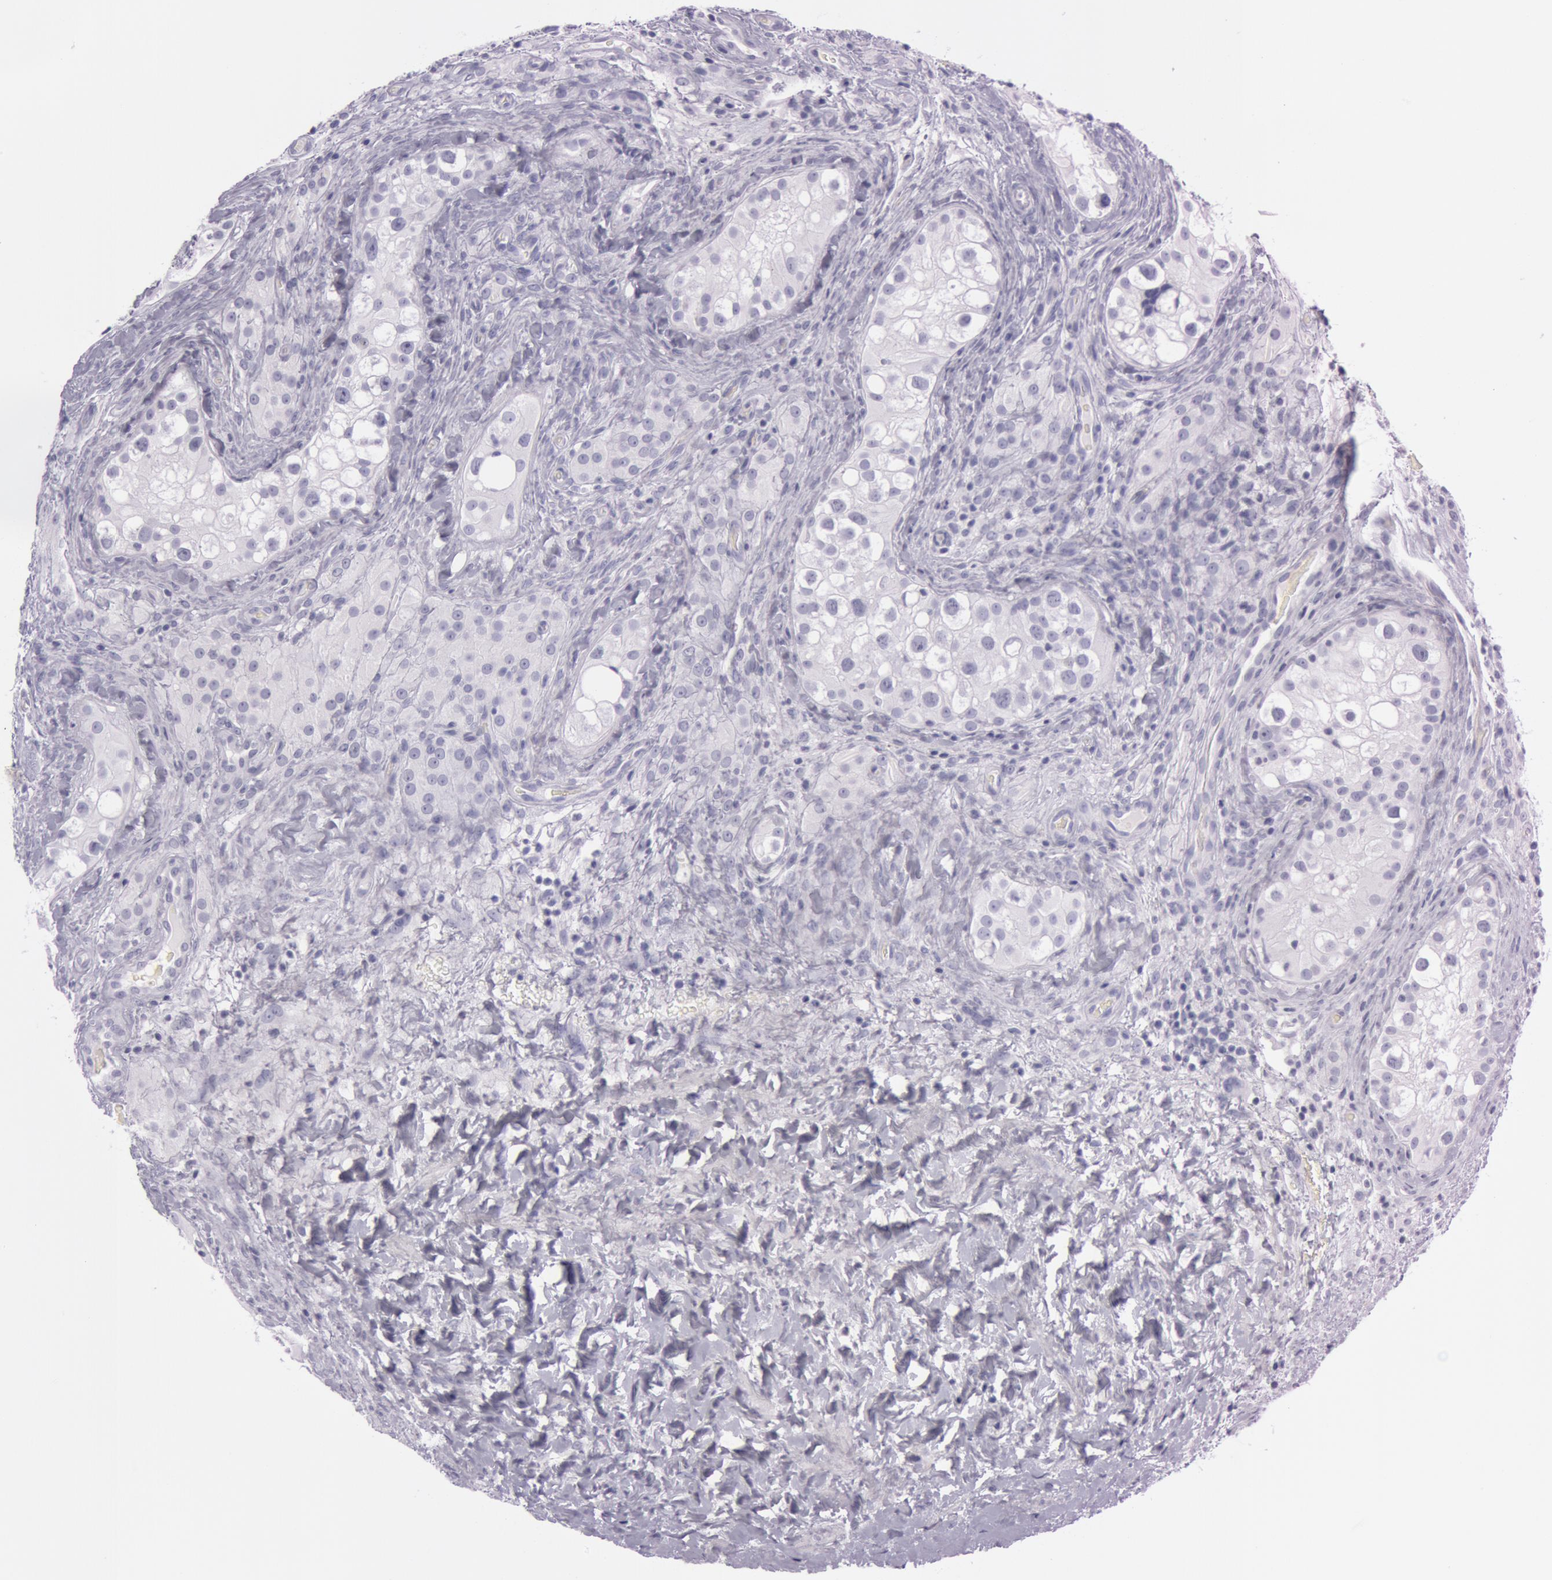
{"staining": {"intensity": "negative", "quantity": "none", "location": "none"}, "tissue": "testis cancer", "cell_type": "Tumor cells", "image_type": "cancer", "snomed": [{"axis": "morphology", "description": "Carcinoma, Embryonal, NOS"}, {"axis": "topography", "description": "Testis"}], "caption": "The immunohistochemistry image has no significant staining in tumor cells of testis embryonal carcinoma tissue.", "gene": "FOLH1", "patient": {"sex": "male", "age": 31}}